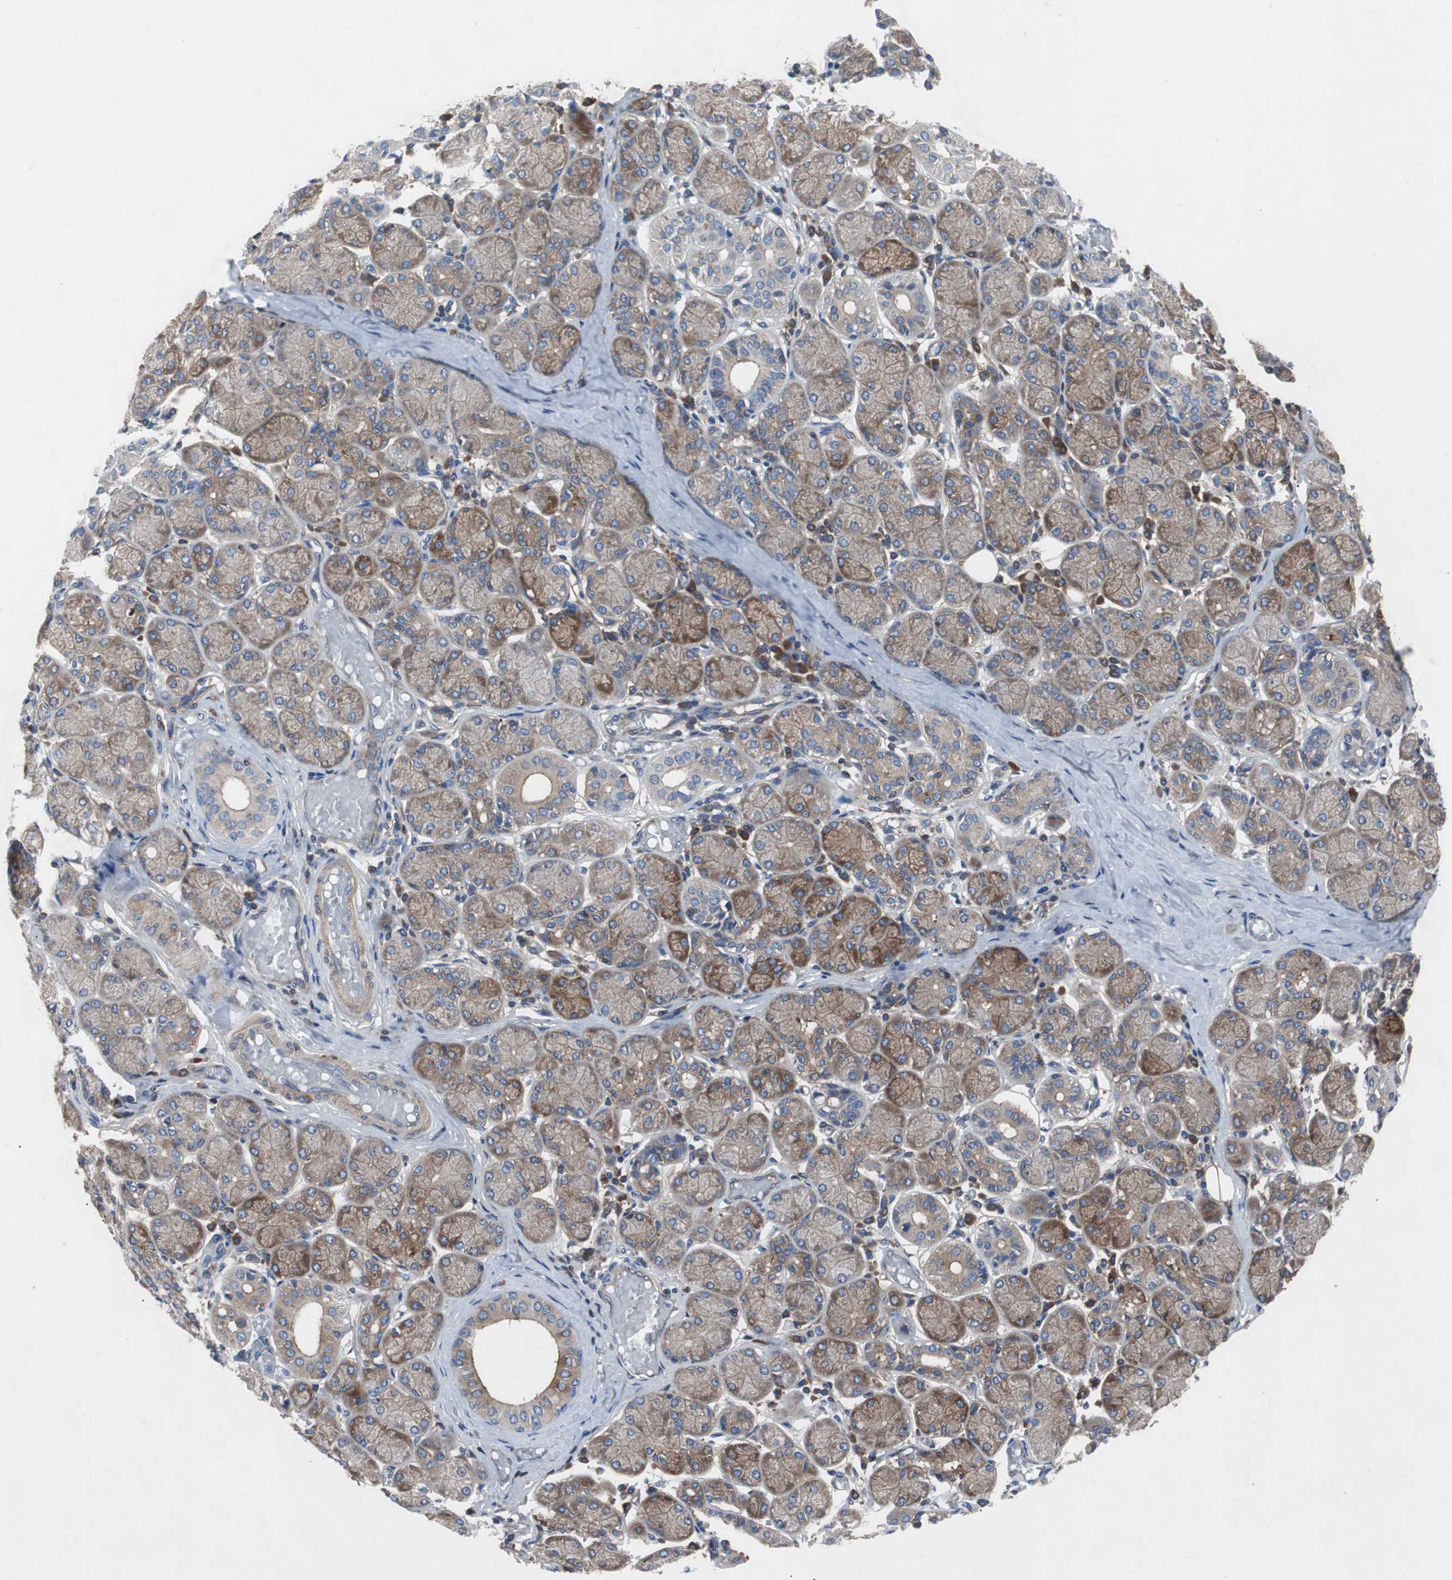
{"staining": {"intensity": "moderate", "quantity": "25%-75%", "location": "cytoplasmic/membranous"}, "tissue": "salivary gland", "cell_type": "Glandular cells", "image_type": "normal", "snomed": [{"axis": "morphology", "description": "Normal tissue, NOS"}, {"axis": "topography", "description": "Salivary gland"}], "caption": "Normal salivary gland exhibits moderate cytoplasmic/membranous positivity in about 25%-75% of glandular cells The protein of interest is stained brown, and the nuclei are stained in blue (DAB (3,3'-diaminobenzidine) IHC with brightfield microscopy, high magnification)..", "gene": "GYS1", "patient": {"sex": "female", "age": 24}}